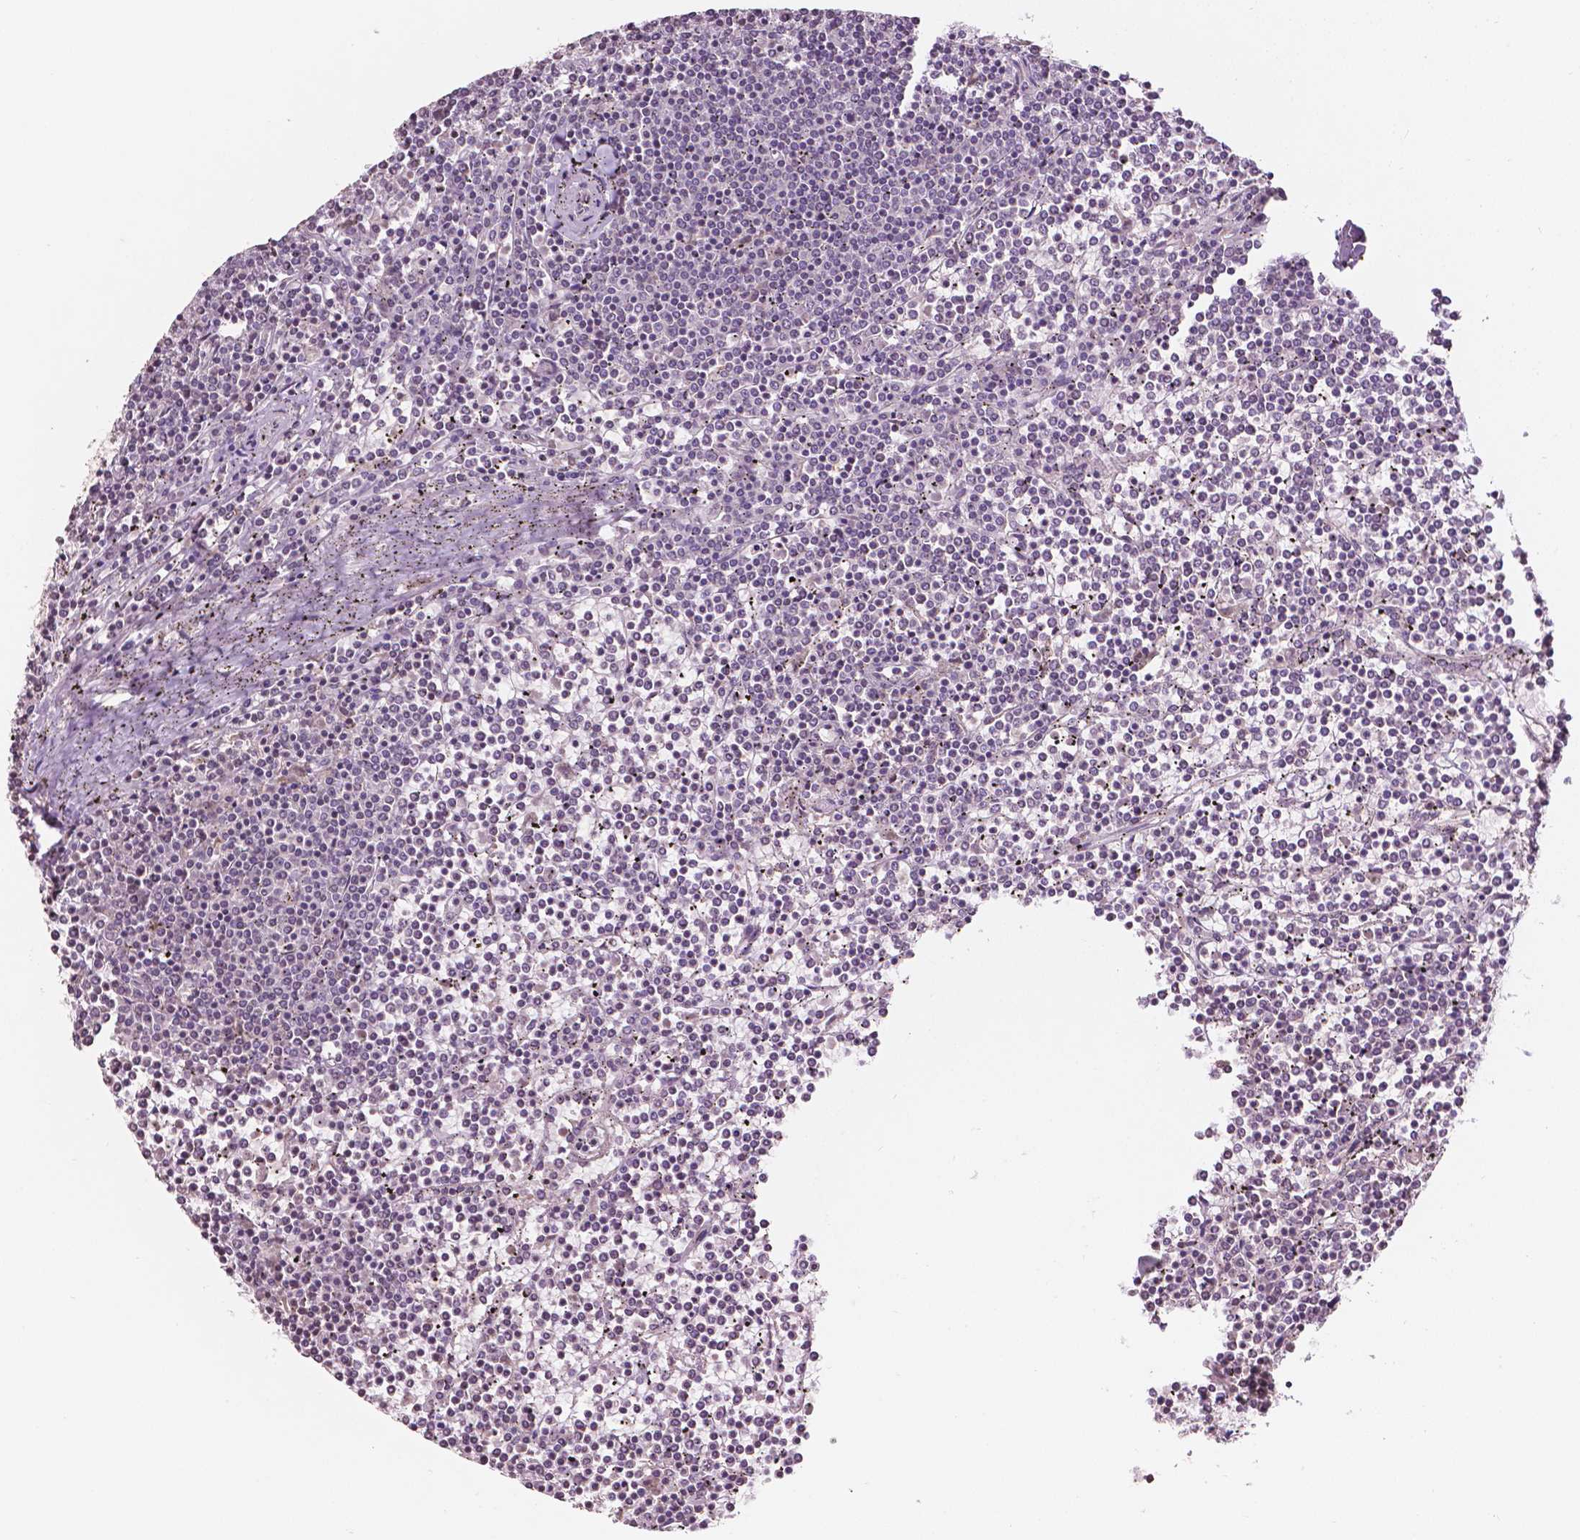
{"staining": {"intensity": "negative", "quantity": "none", "location": "none"}, "tissue": "lymphoma", "cell_type": "Tumor cells", "image_type": "cancer", "snomed": [{"axis": "morphology", "description": "Malignant lymphoma, non-Hodgkin's type, Low grade"}, {"axis": "topography", "description": "Spleen"}], "caption": "IHC photomicrograph of neoplastic tissue: human malignant lymphoma, non-Hodgkin's type (low-grade) stained with DAB reveals no significant protein staining in tumor cells.", "gene": "NOS1AP", "patient": {"sex": "female", "age": 19}}